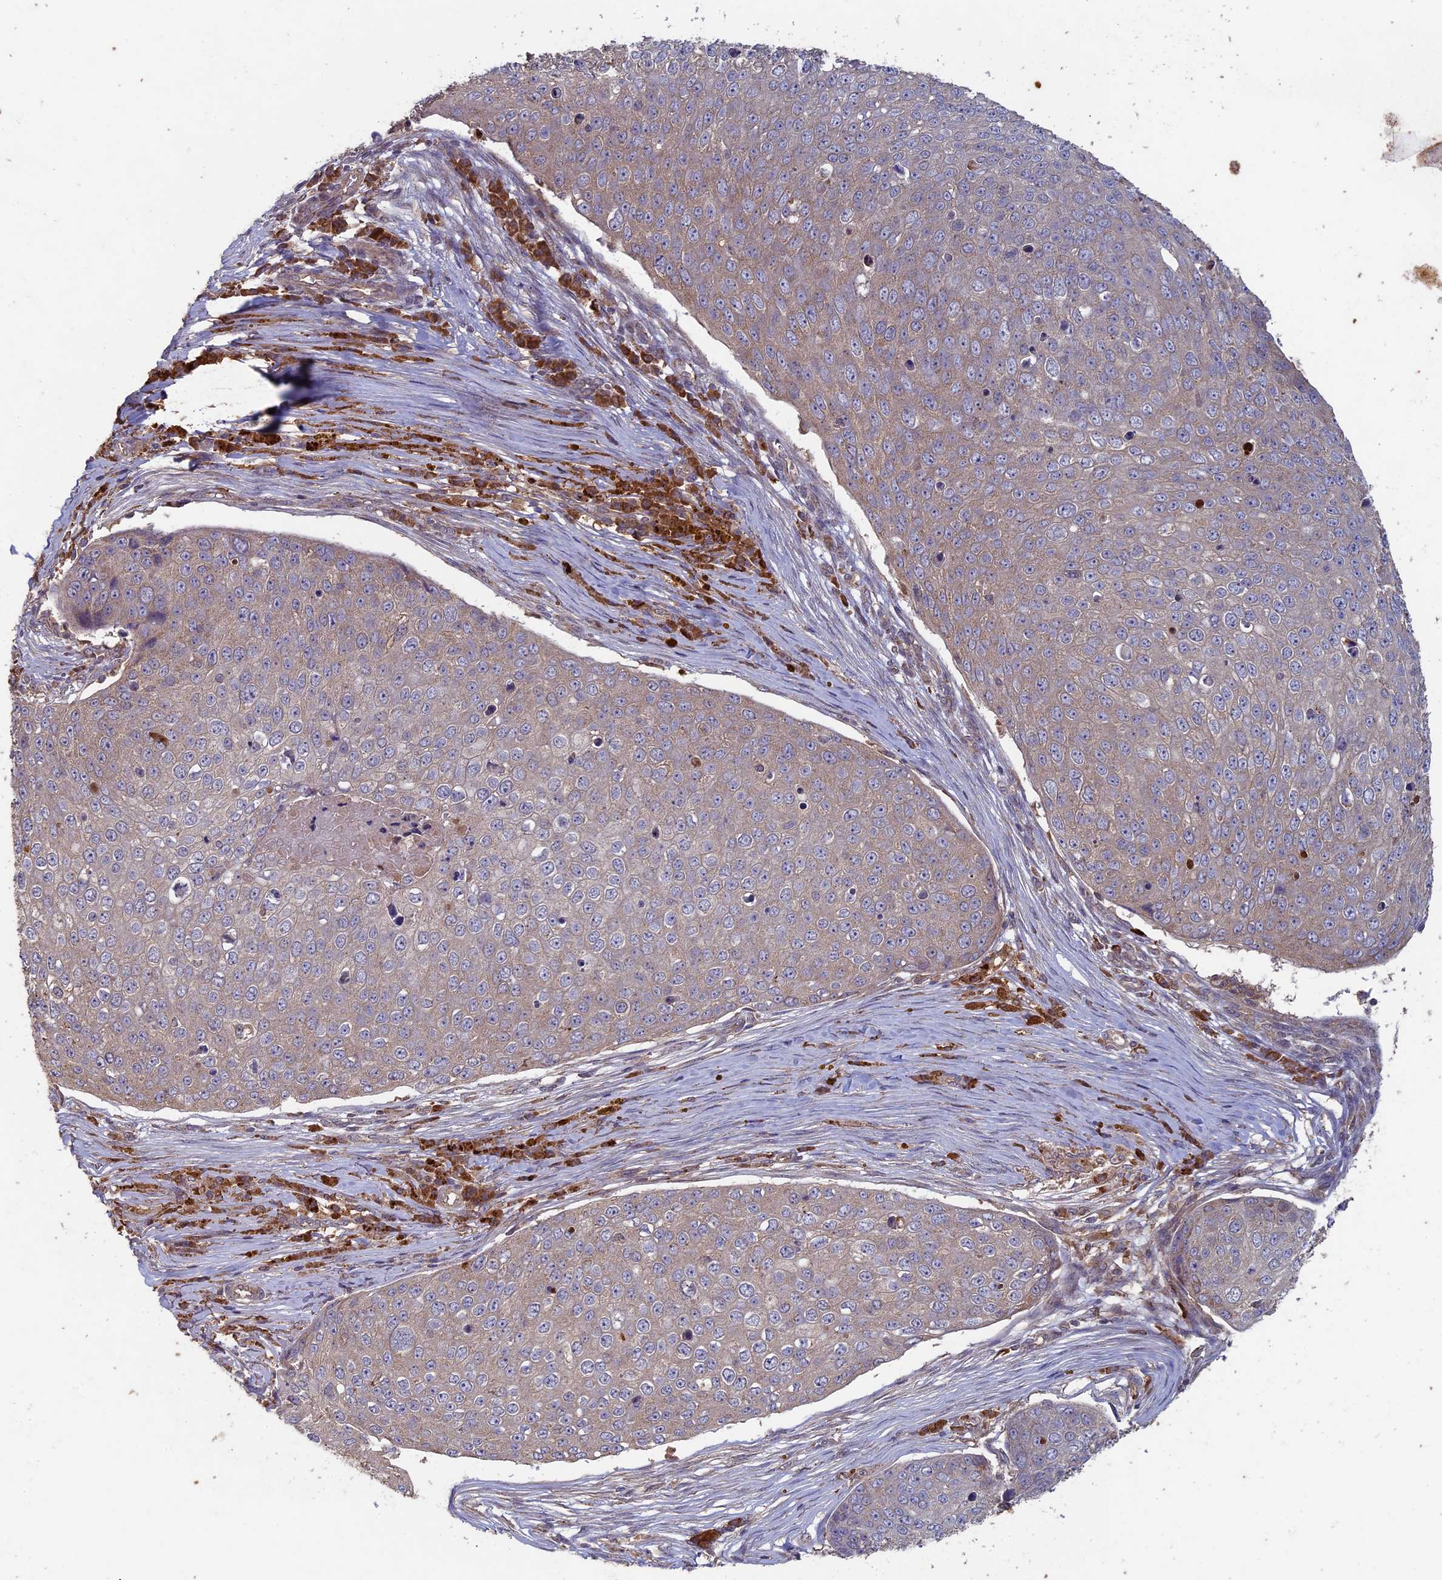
{"staining": {"intensity": "weak", "quantity": "25%-75%", "location": "cytoplasmic/membranous"}, "tissue": "skin cancer", "cell_type": "Tumor cells", "image_type": "cancer", "snomed": [{"axis": "morphology", "description": "Squamous cell carcinoma, NOS"}, {"axis": "topography", "description": "Skin"}], "caption": "Protein expression analysis of skin cancer demonstrates weak cytoplasmic/membranous positivity in approximately 25%-75% of tumor cells. (DAB IHC, brown staining for protein, blue staining for nuclei).", "gene": "RCCD1", "patient": {"sex": "male", "age": 71}}